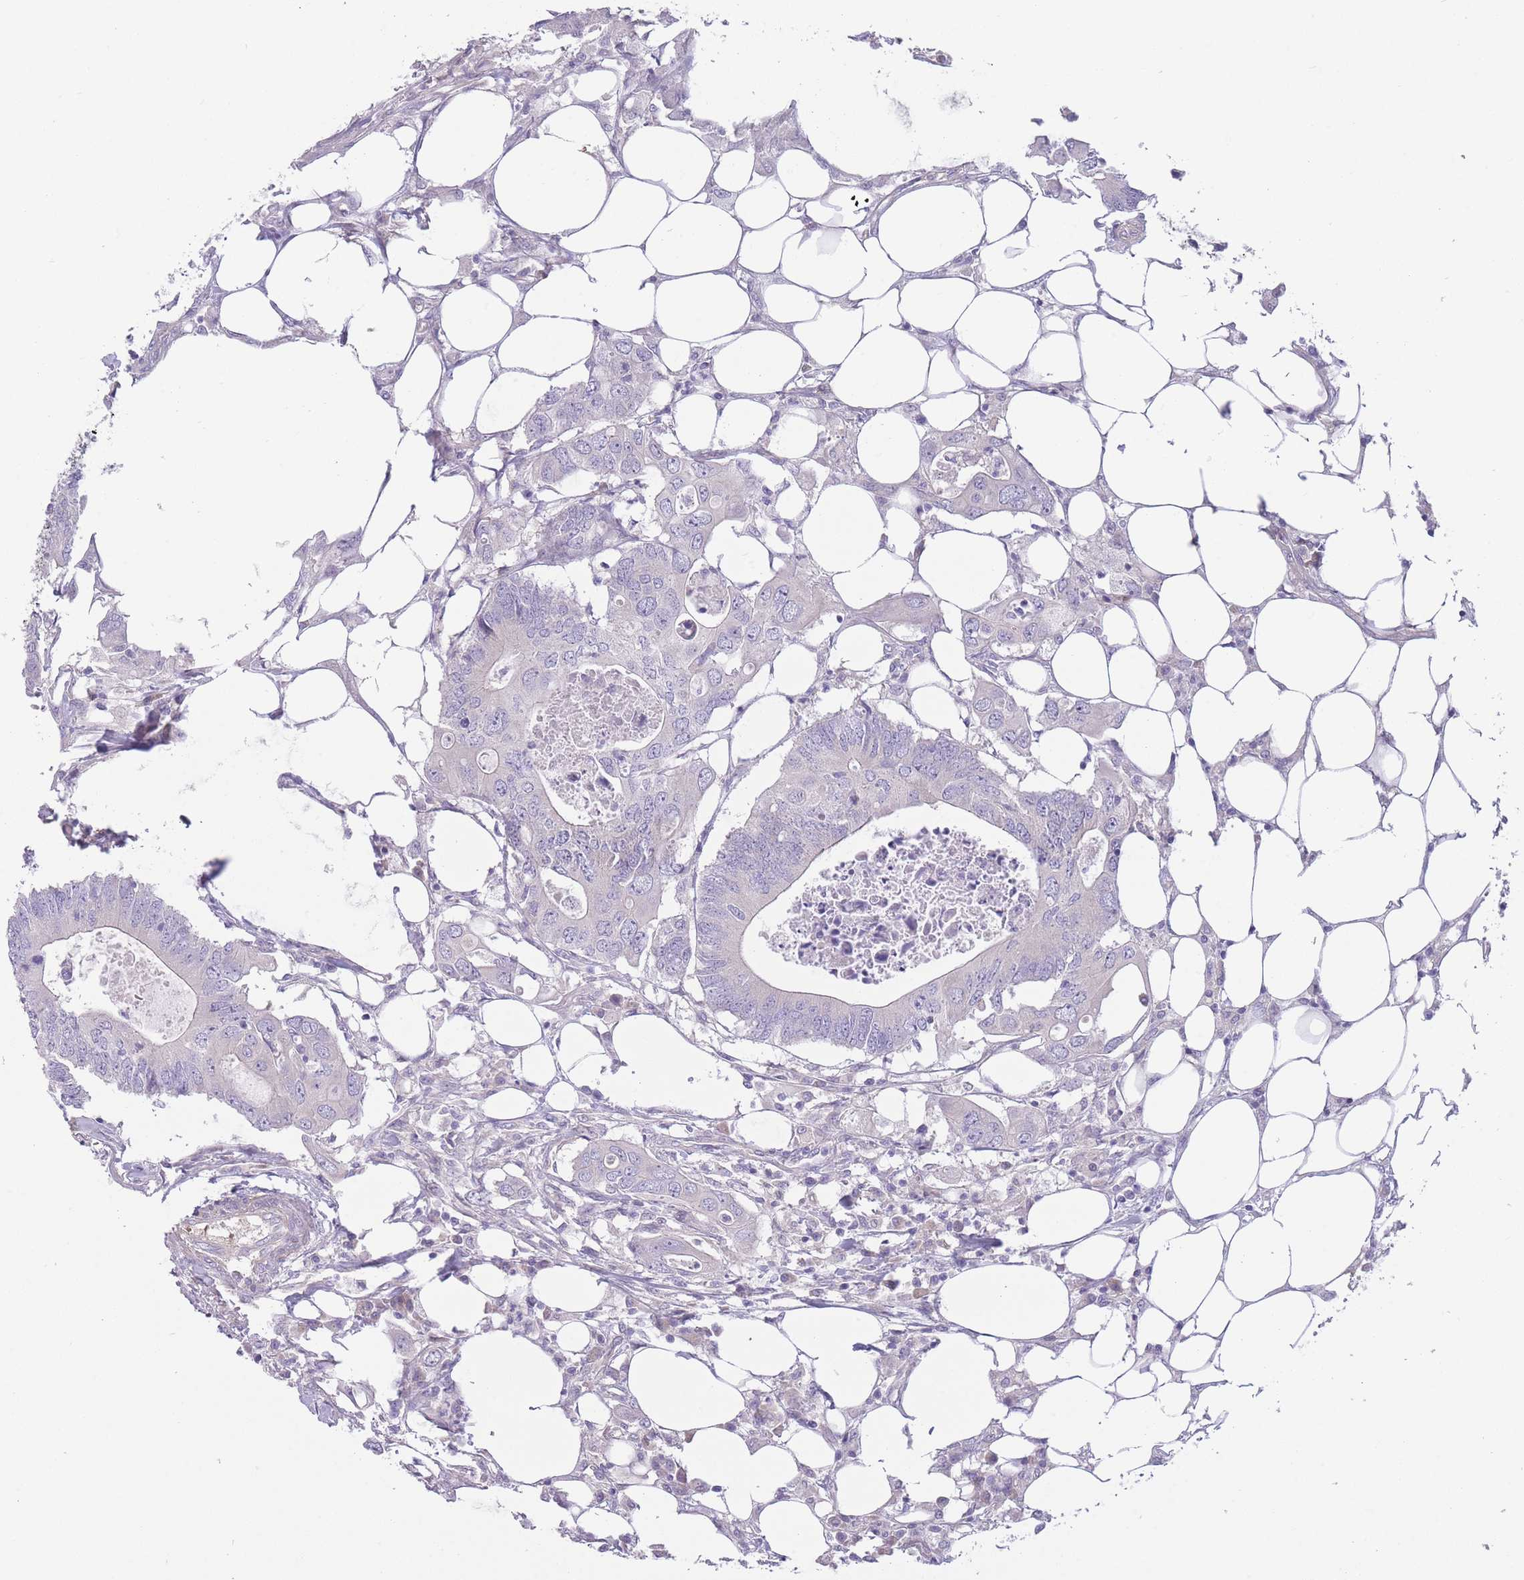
{"staining": {"intensity": "negative", "quantity": "none", "location": "none"}, "tissue": "colorectal cancer", "cell_type": "Tumor cells", "image_type": "cancer", "snomed": [{"axis": "morphology", "description": "Adenocarcinoma, NOS"}, {"axis": "topography", "description": "Colon"}], "caption": "Colorectal adenocarcinoma was stained to show a protein in brown. There is no significant staining in tumor cells. (Stains: DAB (3,3'-diaminobenzidine) IHC with hematoxylin counter stain, Microscopy: brightfield microscopy at high magnification).", "gene": "PNPLA5", "patient": {"sex": "male", "age": 71}}